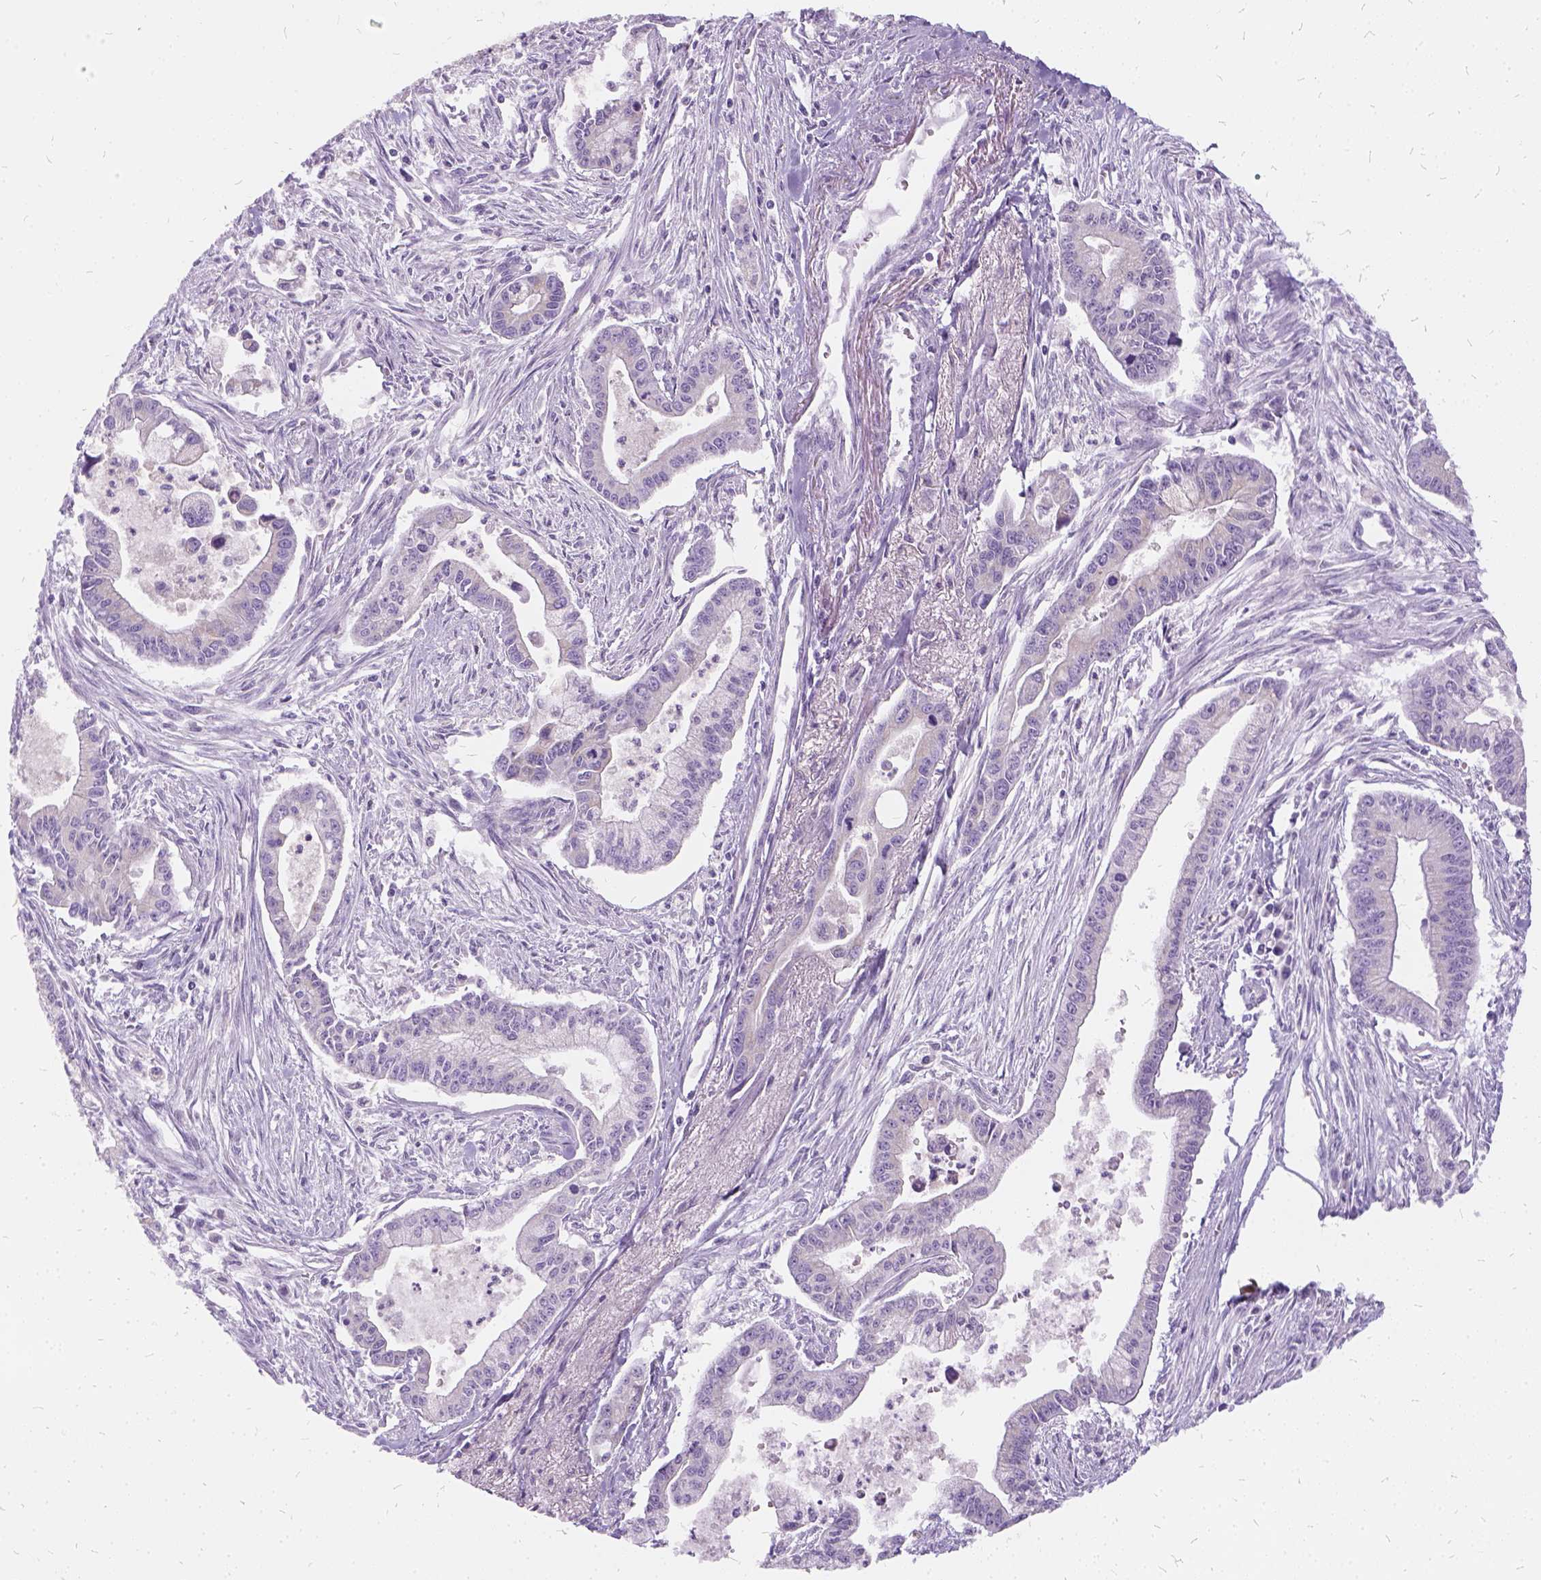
{"staining": {"intensity": "negative", "quantity": "none", "location": "none"}, "tissue": "pancreatic cancer", "cell_type": "Tumor cells", "image_type": "cancer", "snomed": [{"axis": "morphology", "description": "Adenocarcinoma, NOS"}, {"axis": "topography", "description": "Pancreas"}], "caption": "The immunohistochemistry micrograph has no significant staining in tumor cells of pancreatic cancer (adenocarcinoma) tissue. The staining was performed using DAB (3,3'-diaminobenzidine) to visualize the protein expression in brown, while the nuclei were stained in blue with hematoxylin (Magnification: 20x).", "gene": "FDX1", "patient": {"sex": "female", "age": 65}}